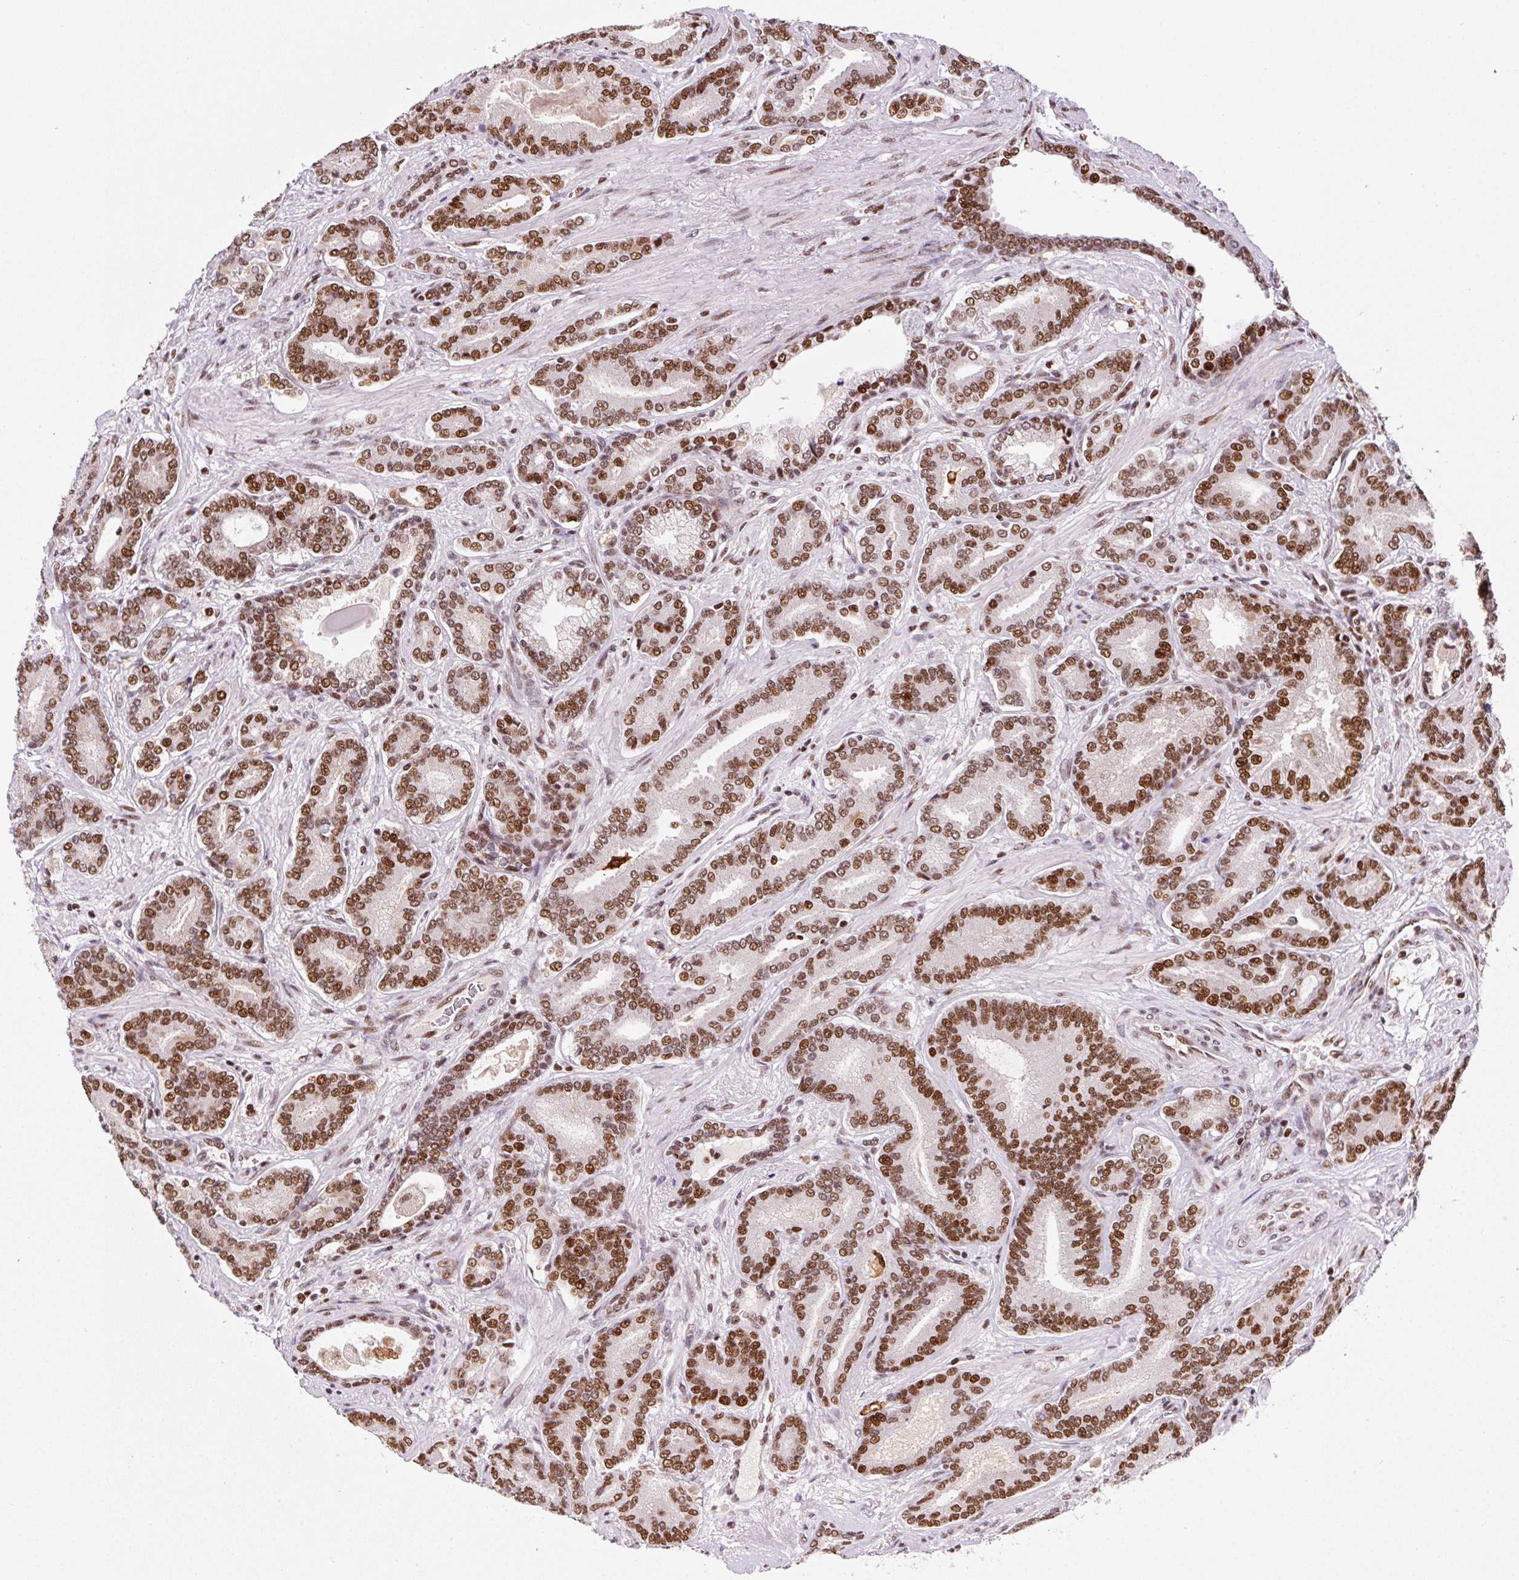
{"staining": {"intensity": "moderate", "quantity": ">75%", "location": "nuclear"}, "tissue": "prostate cancer", "cell_type": "Tumor cells", "image_type": "cancer", "snomed": [{"axis": "morphology", "description": "Adenocarcinoma, High grade"}, {"axis": "topography", "description": "Prostate"}], "caption": "High-power microscopy captured an immunohistochemistry histopathology image of high-grade adenocarcinoma (prostate), revealing moderate nuclear positivity in about >75% of tumor cells.", "gene": "GPR139", "patient": {"sex": "male", "age": 62}}